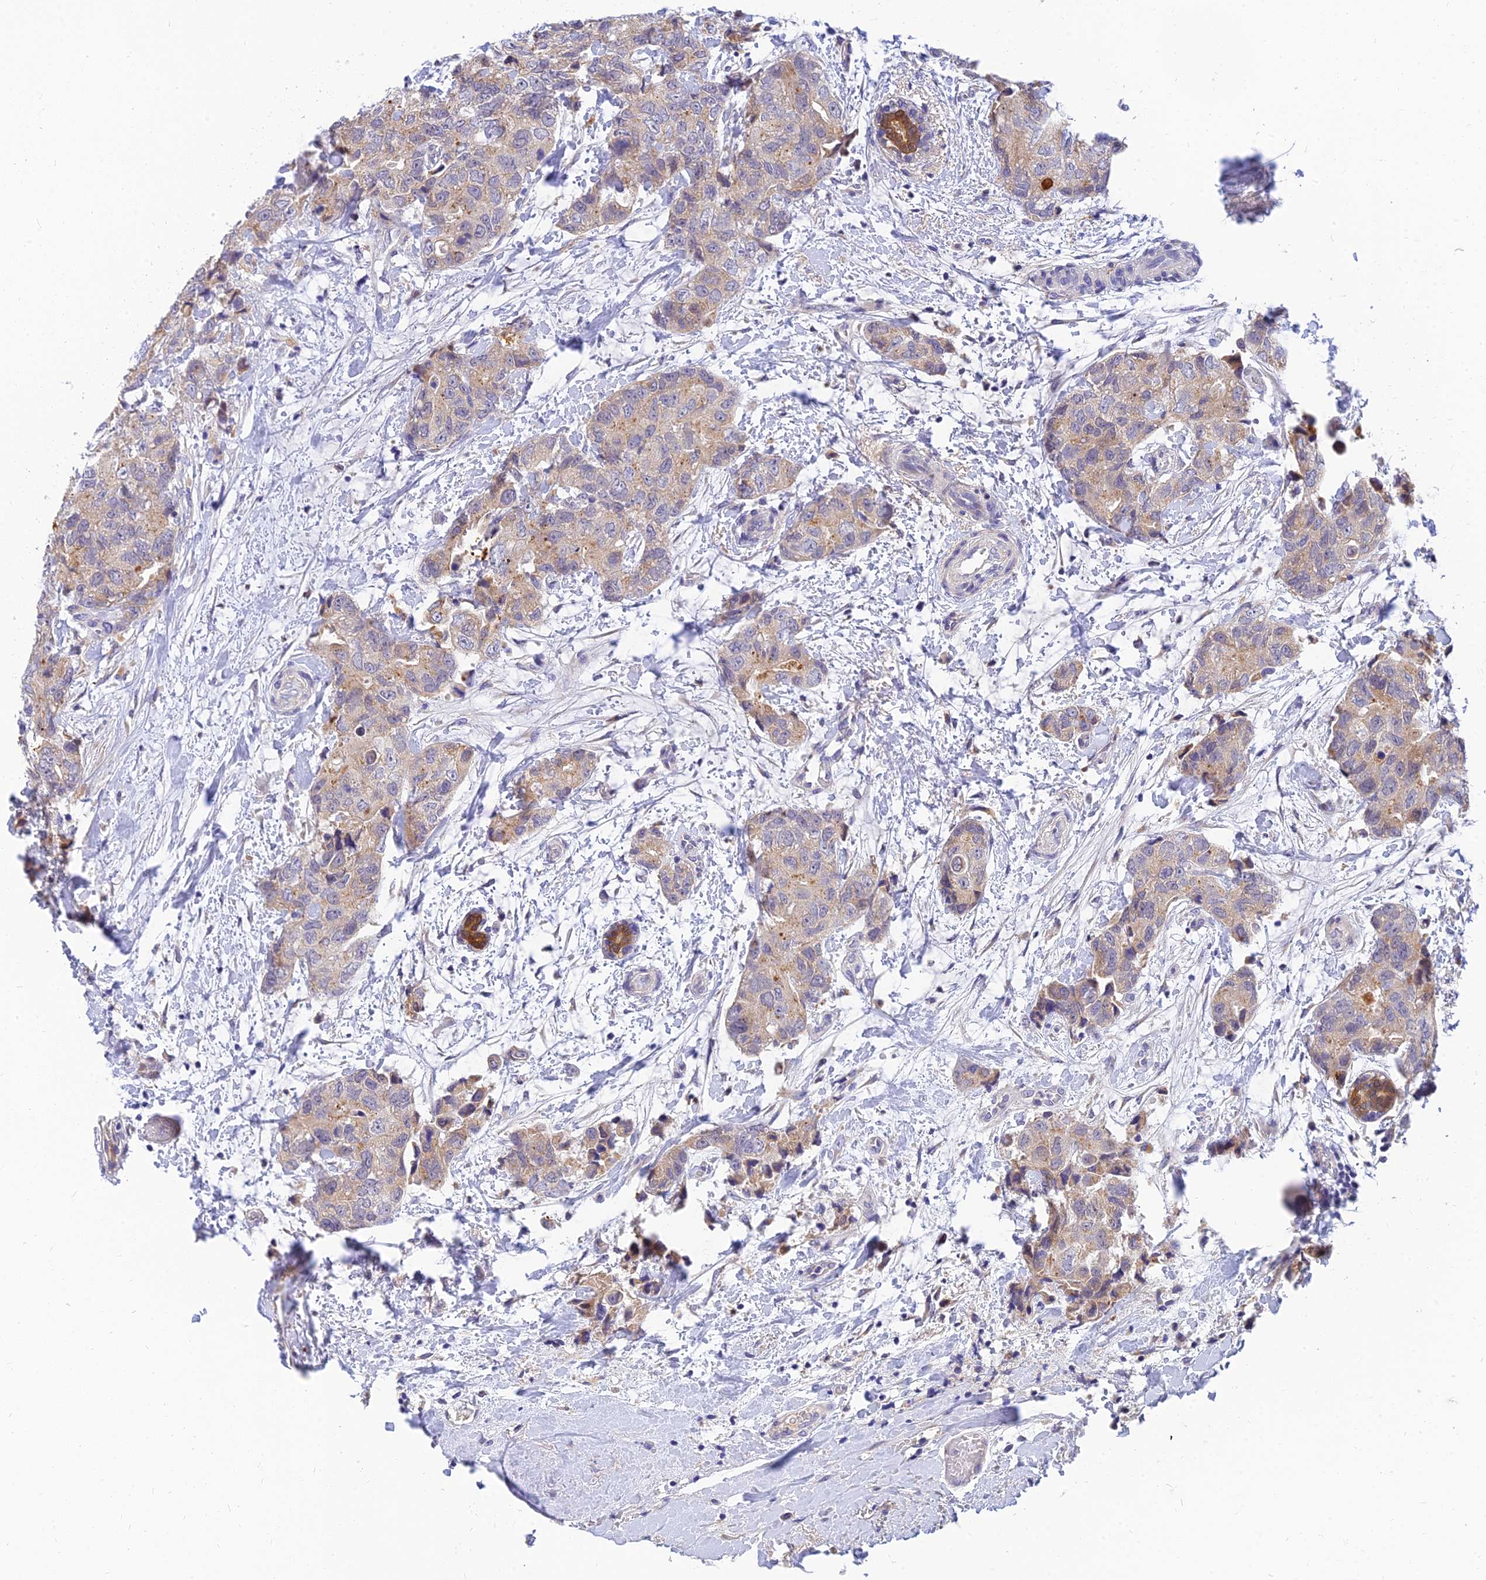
{"staining": {"intensity": "weak", "quantity": "25%-75%", "location": "cytoplasmic/membranous"}, "tissue": "breast cancer", "cell_type": "Tumor cells", "image_type": "cancer", "snomed": [{"axis": "morphology", "description": "Duct carcinoma"}, {"axis": "topography", "description": "Breast"}], "caption": "Immunohistochemistry (IHC) micrograph of invasive ductal carcinoma (breast) stained for a protein (brown), which shows low levels of weak cytoplasmic/membranous positivity in approximately 25%-75% of tumor cells.", "gene": "ANKS4B", "patient": {"sex": "female", "age": 62}}